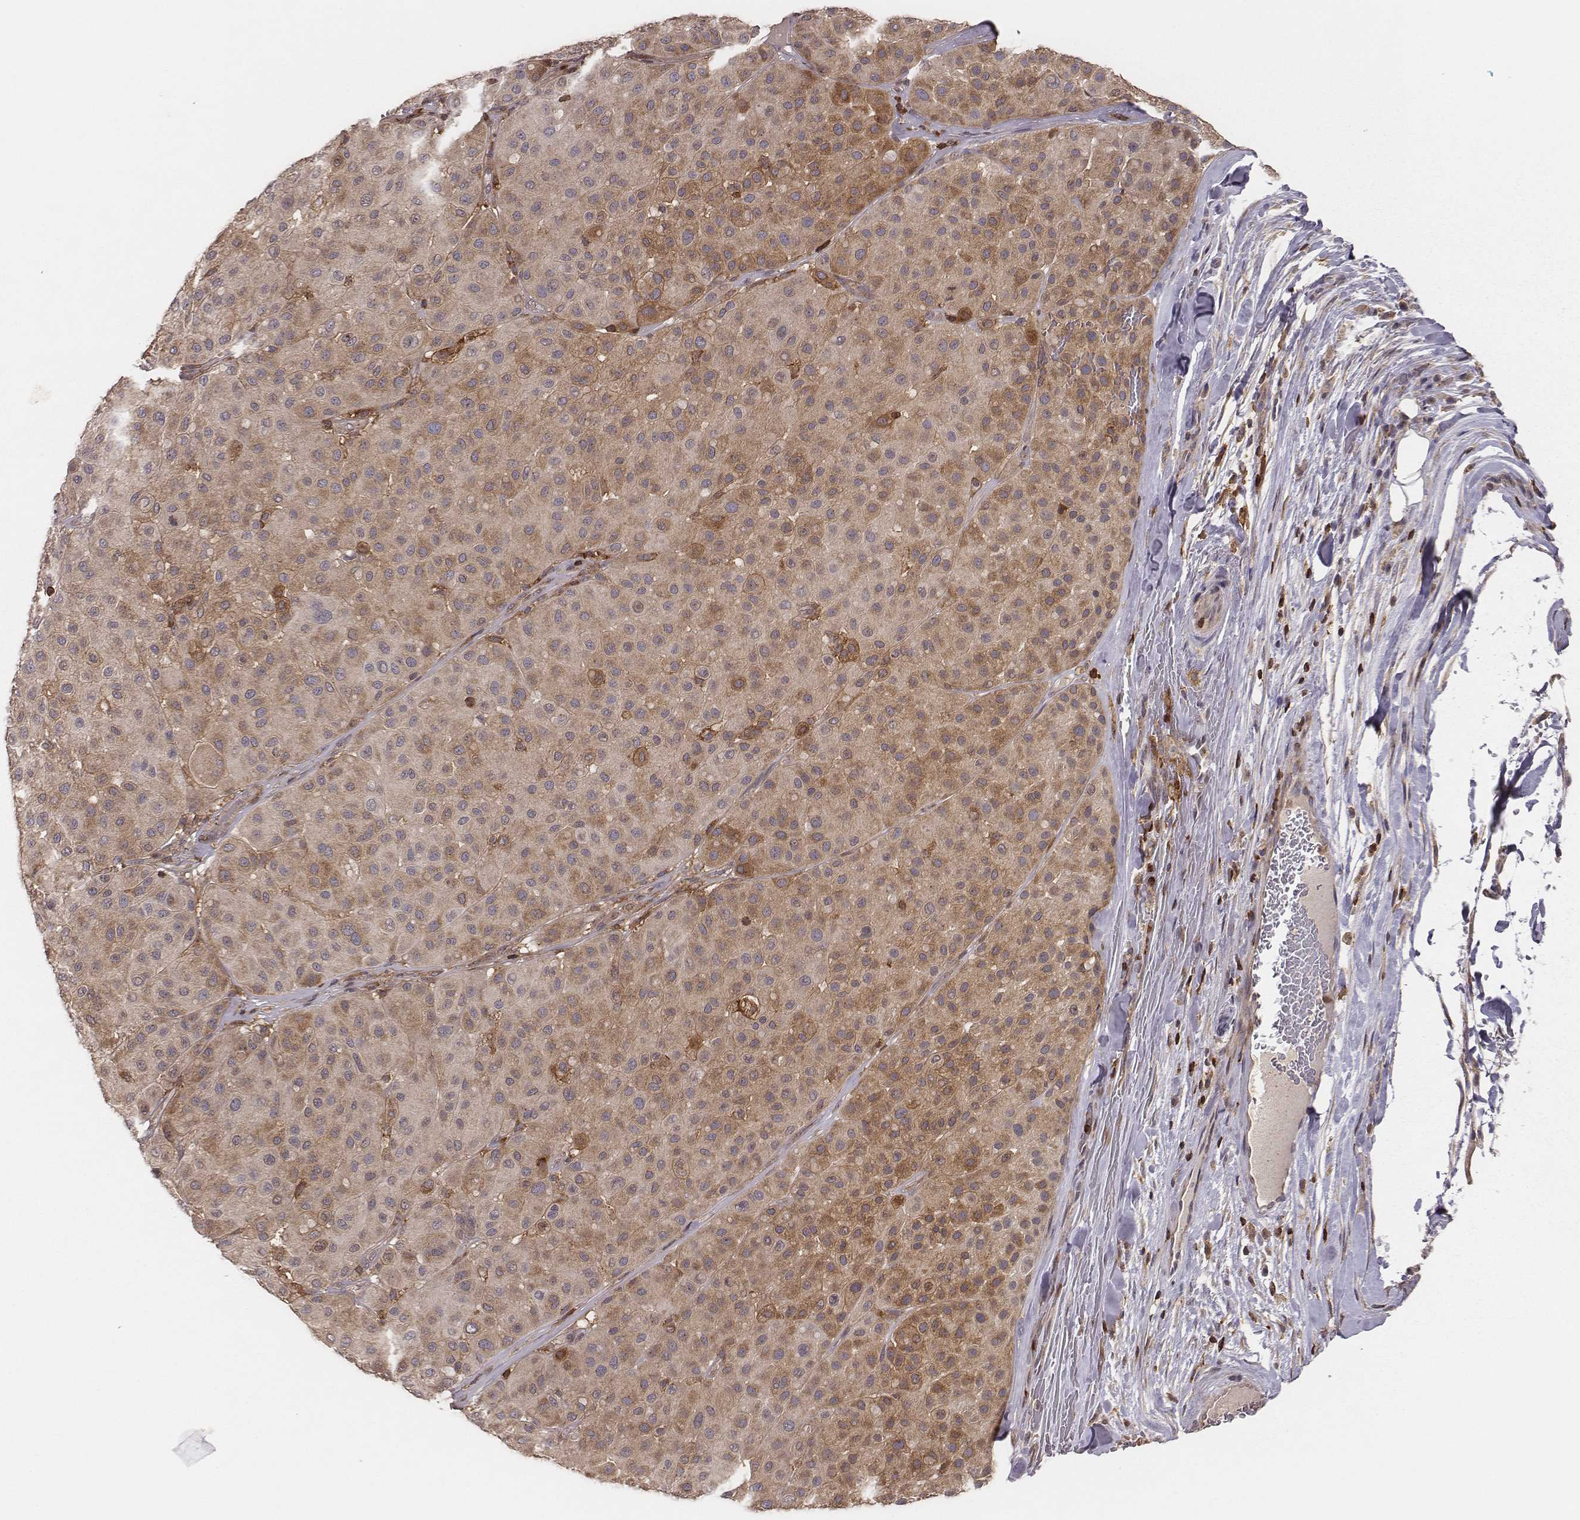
{"staining": {"intensity": "moderate", "quantity": "25%-75%", "location": "cytoplasmic/membranous"}, "tissue": "melanoma", "cell_type": "Tumor cells", "image_type": "cancer", "snomed": [{"axis": "morphology", "description": "Malignant melanoma, Metastatic site"}, {"axis": "topography", "description": "Smooth muscle"}], "caption": "IHC (DAB (3,3'-diaminobenzidine)) staining of human malignant melanoma (metastatic site) reveals moderate cytoplasmic/membranous protein positivity in approximately 25%-75% of tumor cells. The staining was performed using DAB (3,3'-diaminobenzidine), with brown indicating positive protein expression. Nuclei are stained blue with hematoxylin.", "gene": "PILRA", "patient": {"sex": "male", "age": 41}}